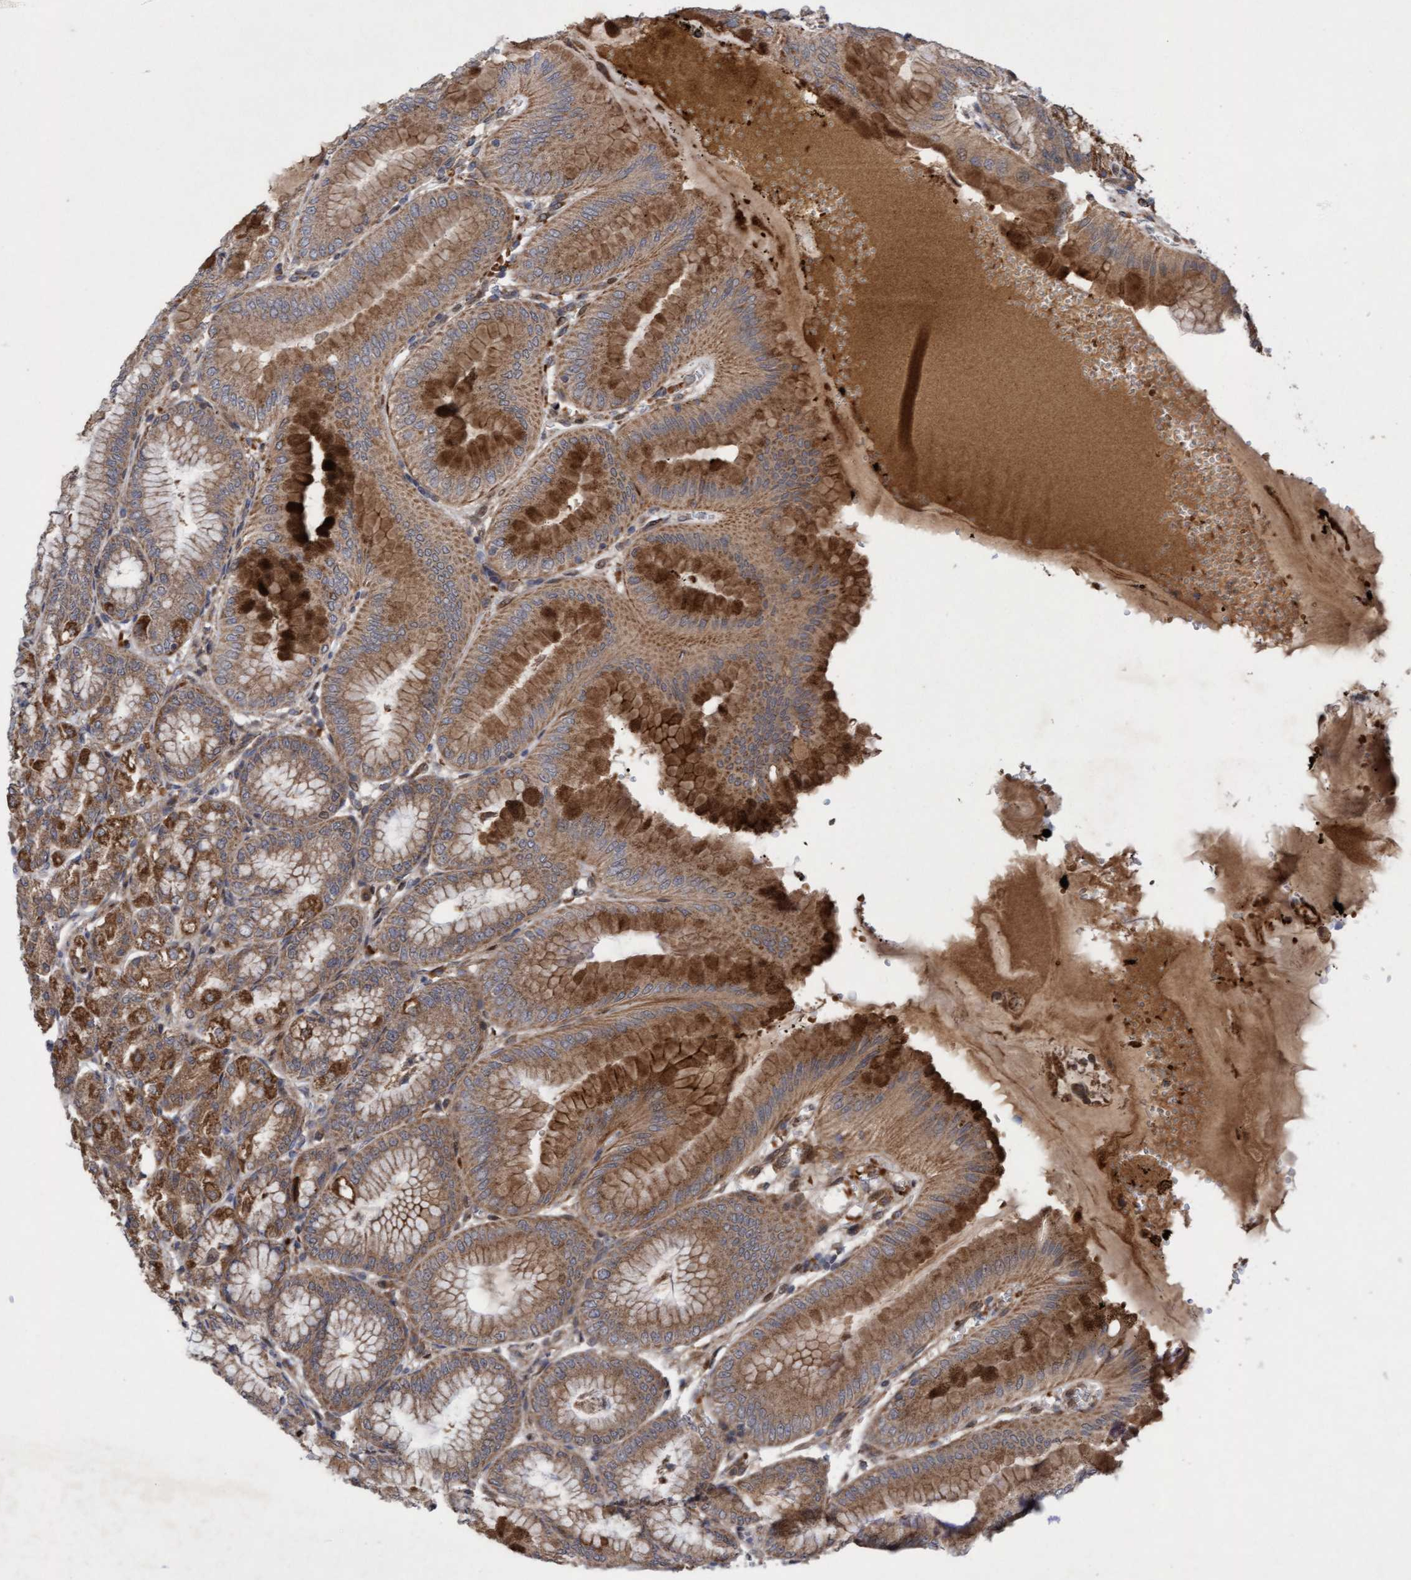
{"staining": {"intensity": "moderate", "quantity": ">75%", "location": "cytoplasmic/membranous,nuclear"}, "tissue": "stomach", "cell_type": "Glandular cells", "image_type": "normal", "snomed": [{"axis": "morphology", "description": "Normal tissue, NOS"}, {"axis": "topography", "description": "Stomach, lower"}], "caption": "Stomach stained with a brown dye reveals moderate cytoplasmic/membranous,nuclear positive staining in approximately >75% of glandular cells.", "gene": "TANC2", "patient": {"sex": "male", "age": 71}}